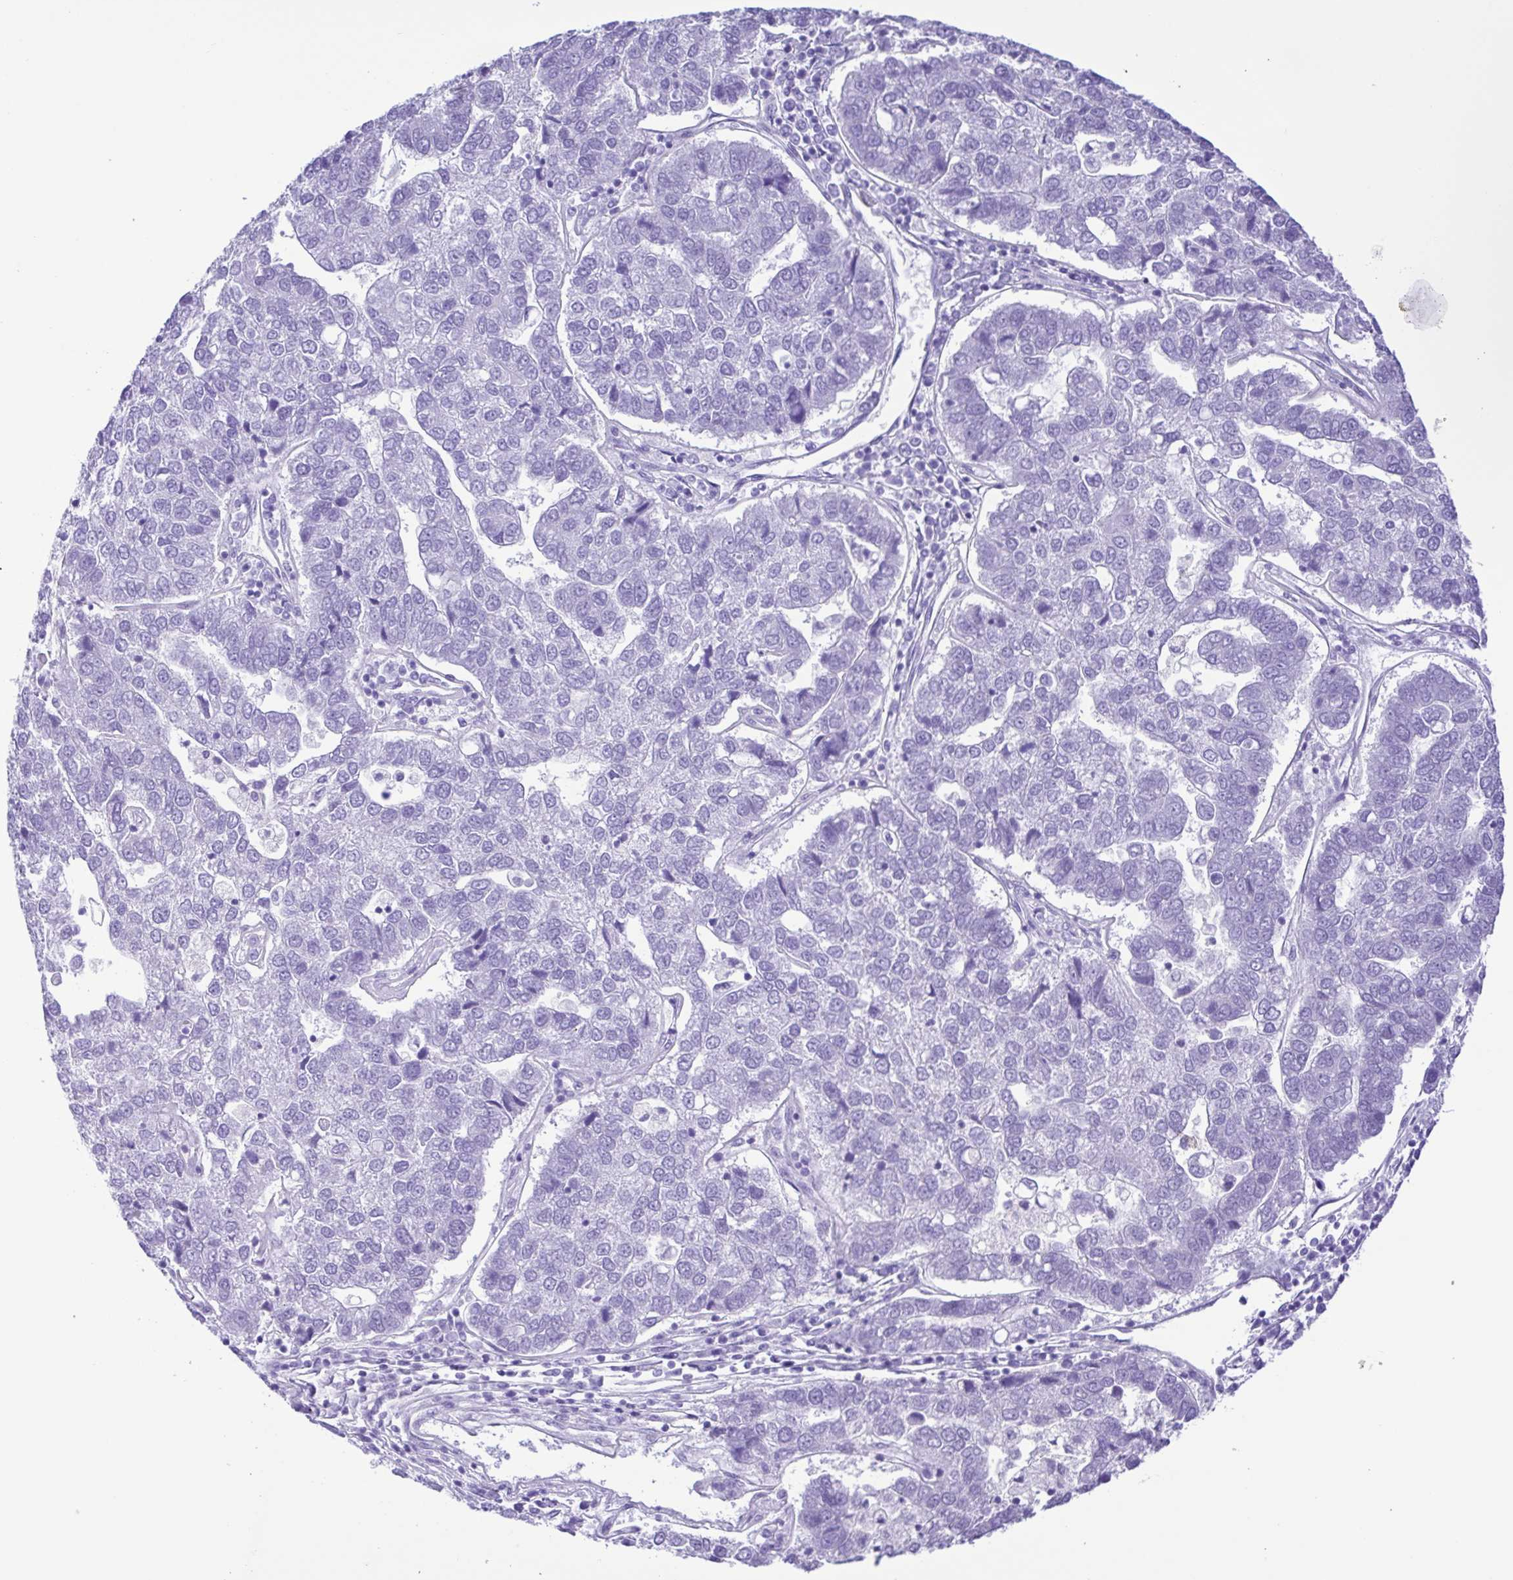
{"staining": {"intensity": "negative", "quantity": "none", "location": "none"}, "tissue": "pancreatic cancer", "cell_type": "Tumor cells", "image_type": "cancer", "snomed": [{"axis": "morphology", "description": "Adenocarcinoma, NOS"}, {"axis": "topography", "description": "Pancreas"}], "caption": "Micrograph shows no significant protein staining in tumor cells of adenocarcinoma (pancreatic).", "gene": "CASP14", "patient": {"sex": "female", "age": 61}}